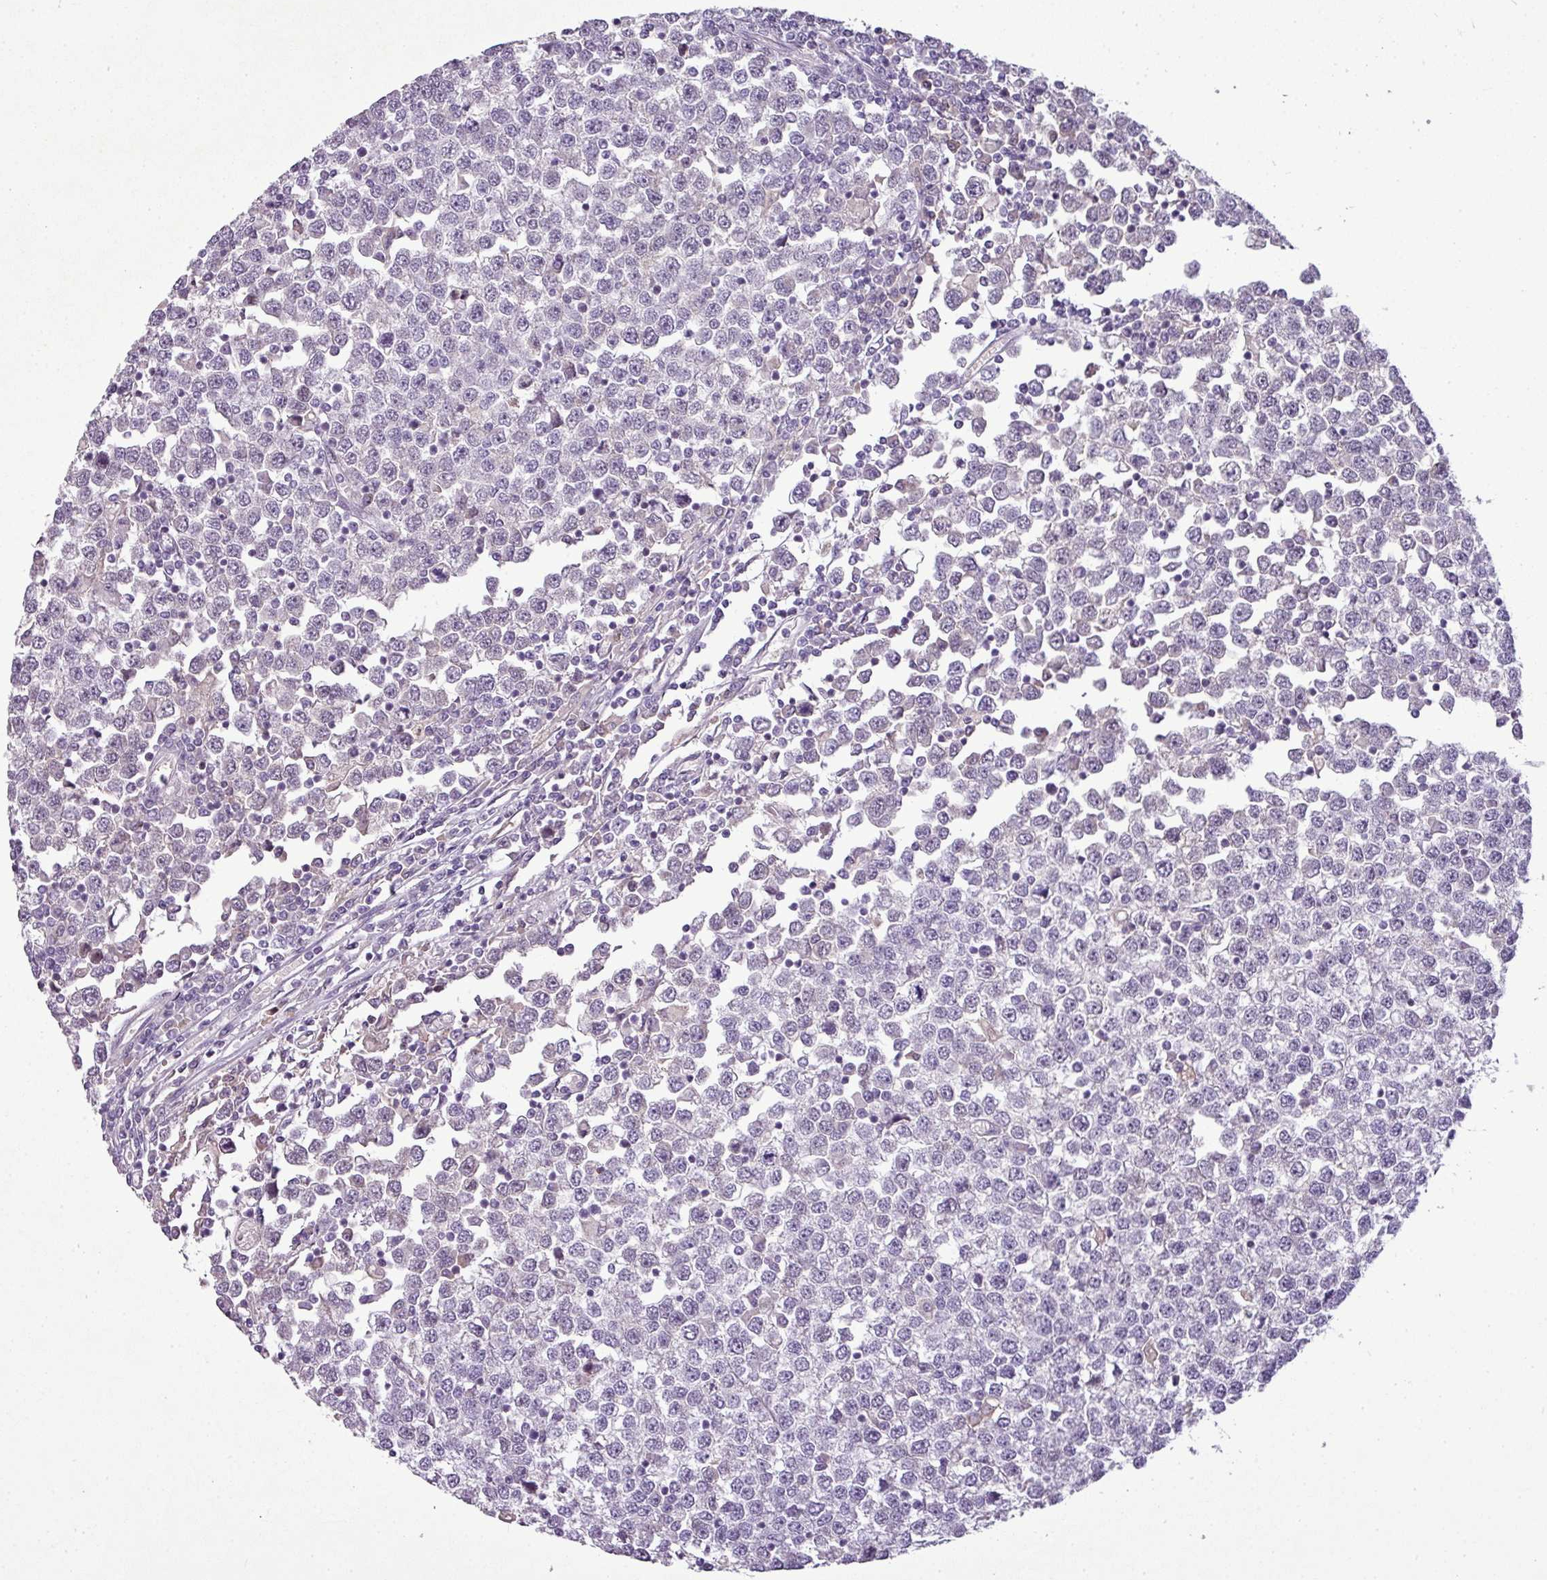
{"staining": {"intensity": "negative", "quantity": "none", "location": "none"}, "tissue": "testis cancer", "cell_type": "Tumor cells", "image_type": "cancer", "snomed": [{"axis": "morphology", "description": "Seminoma, NOS"}, {"axis": "topography", "description": "Testis"}], "caption": "Immunohistochemical staining of human seminoma (testis) exhibits no significant staining in tumor cells.", "gene": "C4B", "patient": {"sex": "male", "age": 65}}